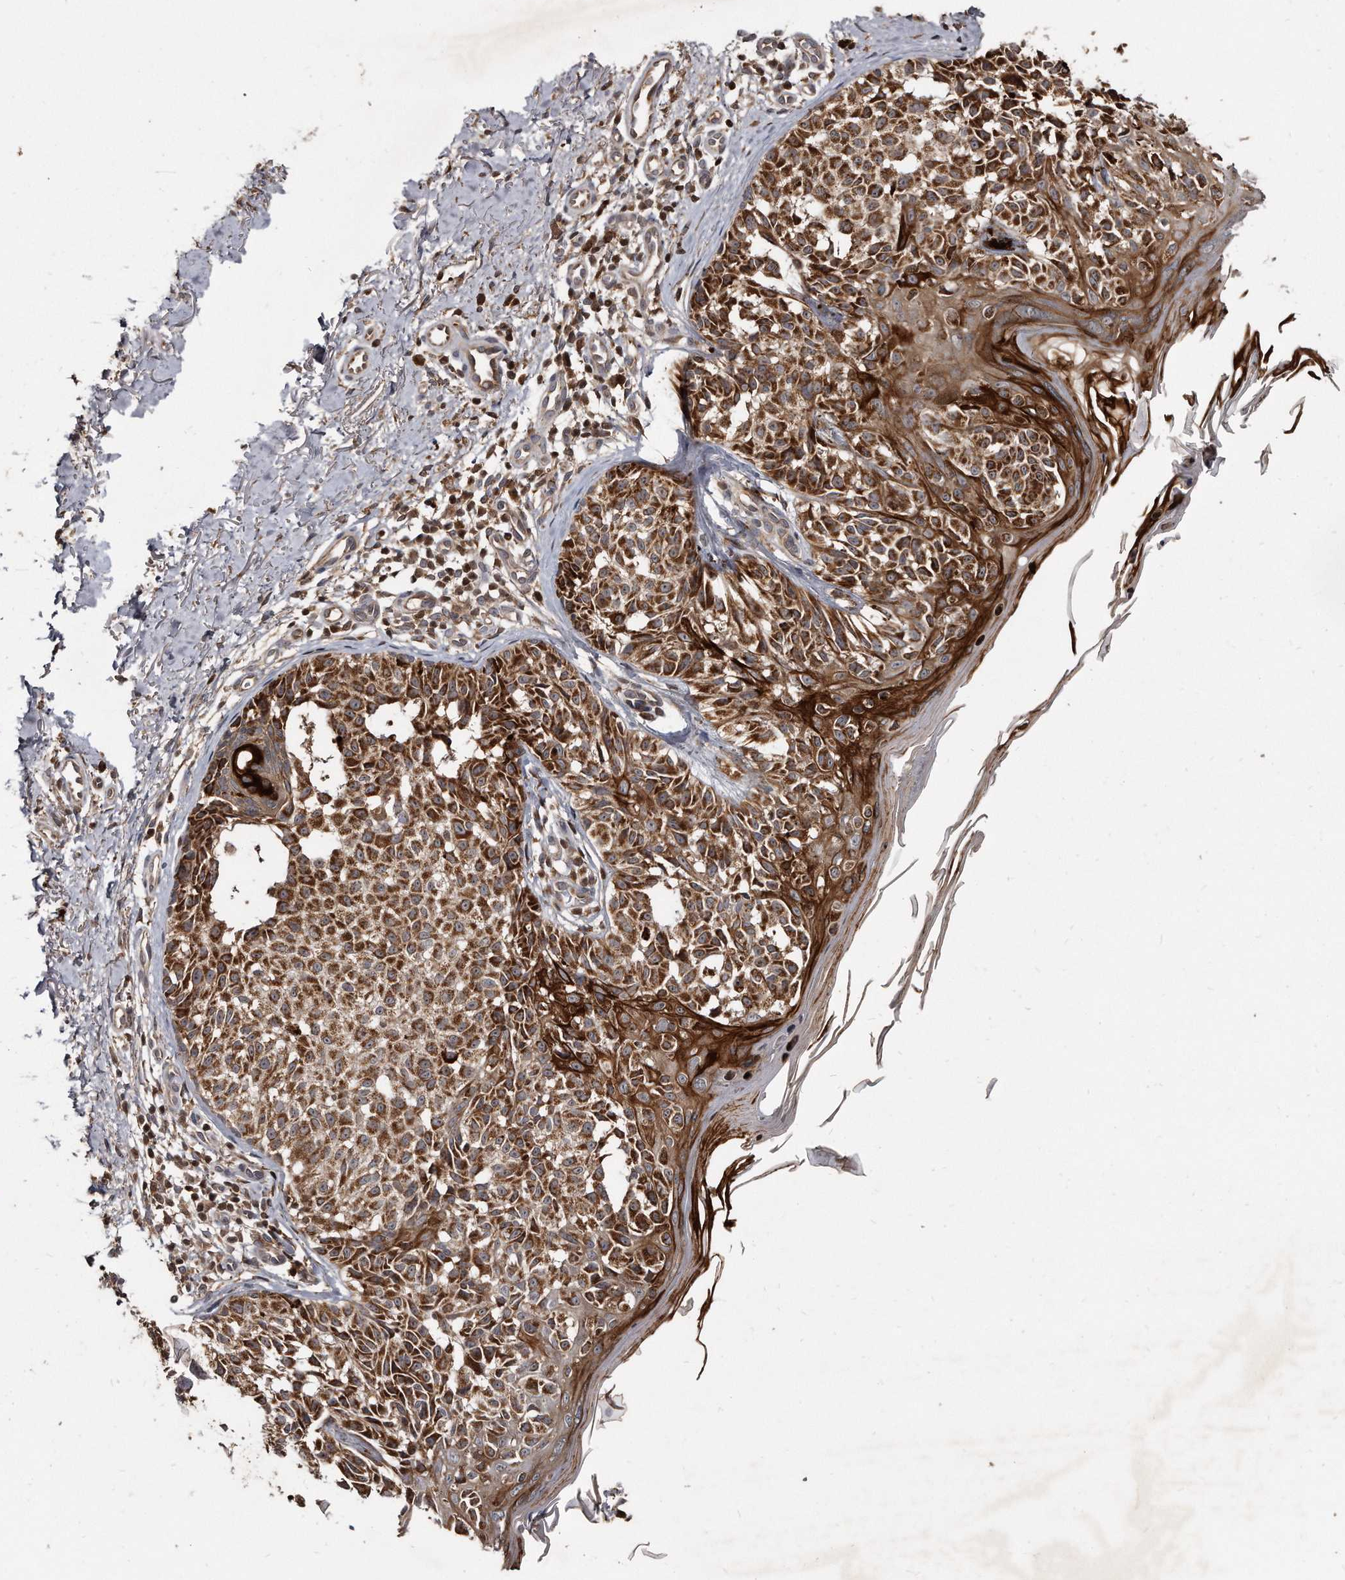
{"staining": {"intensity": "moderate", "quantity": ">75%", "location": "cytoplasmic/membranous"}, "tissue": "melanoma", "cell_type": "Tumor cells", "image_type": "cancer", "snomed": [{"axis": "morphology", "description": "Malignant melanoma, NOS"}, {"axis": "topography", "description": "Skin"}], "caption": "High-power microscopy captured an immunohistochemistry (IHC) micrograph of melanoma, revealing moderate cytoplasmic/membranous positivity in approximately >75% of tumor cells.", "gene": "FAM136A", "patient": {"sex": "female", "age": 50}}